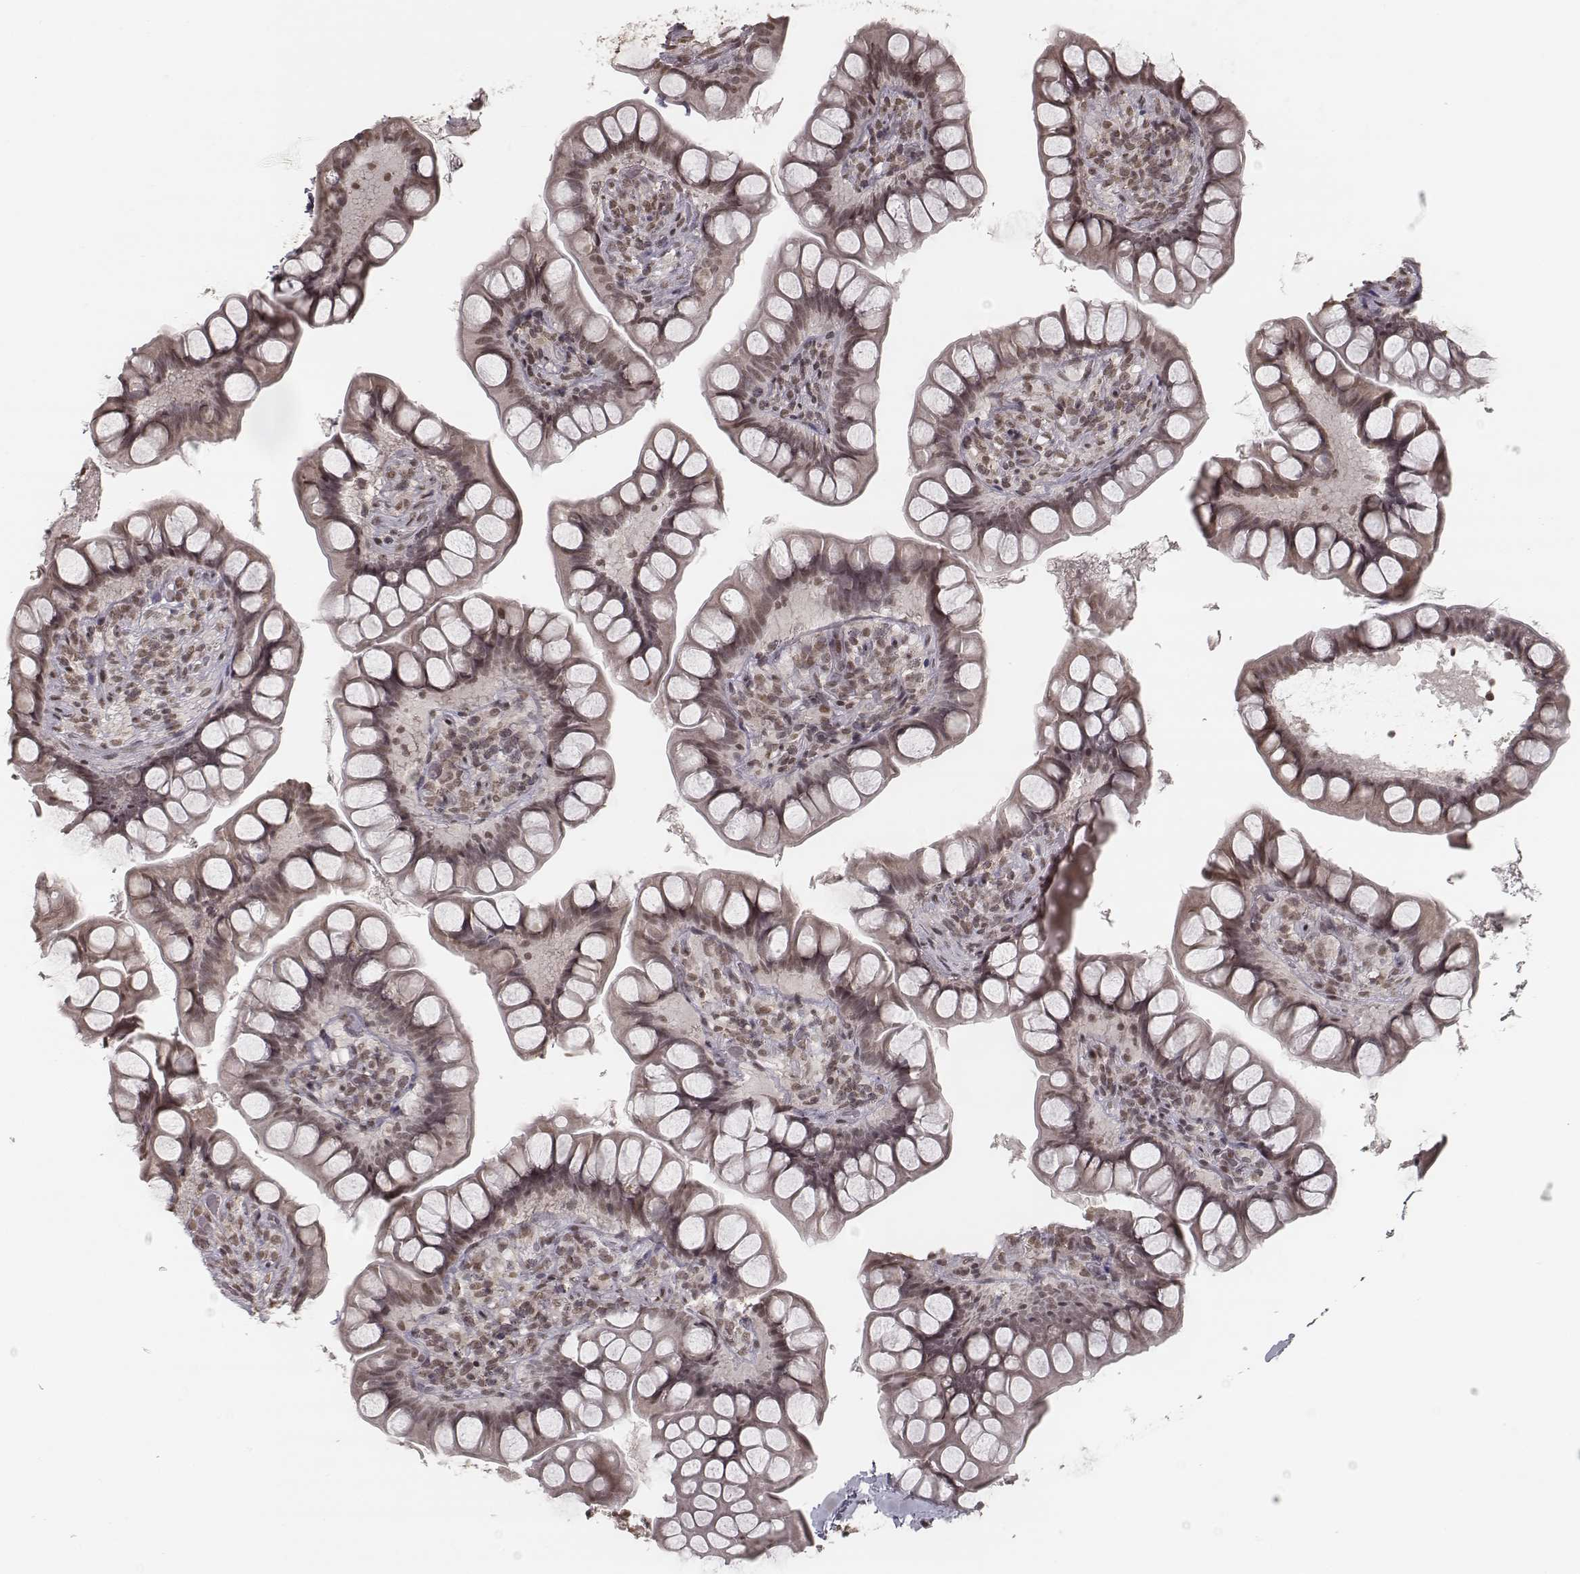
{"staining": {"intensity": "weak", "quantity": ">75%", "location": "nuclear"}, "tissue": "small intestine", "cell_type": "Glandular cells", "image_type": "normal", "snomed": [{"axis": "morphology", "description": "Normal tissue, NOS"}, {"axis": "topography", "description": "Small intestine"}], "caption": "This image displays normal small intestine stained with immunohistochemistry (IHC) to label a protein in brown. The nuclear of glandular cells show weak positivity for the protein. Nuclei are counter-stained blue.", "gene": "HMGA2", "patient": {"sex": "male", "age": 70}}